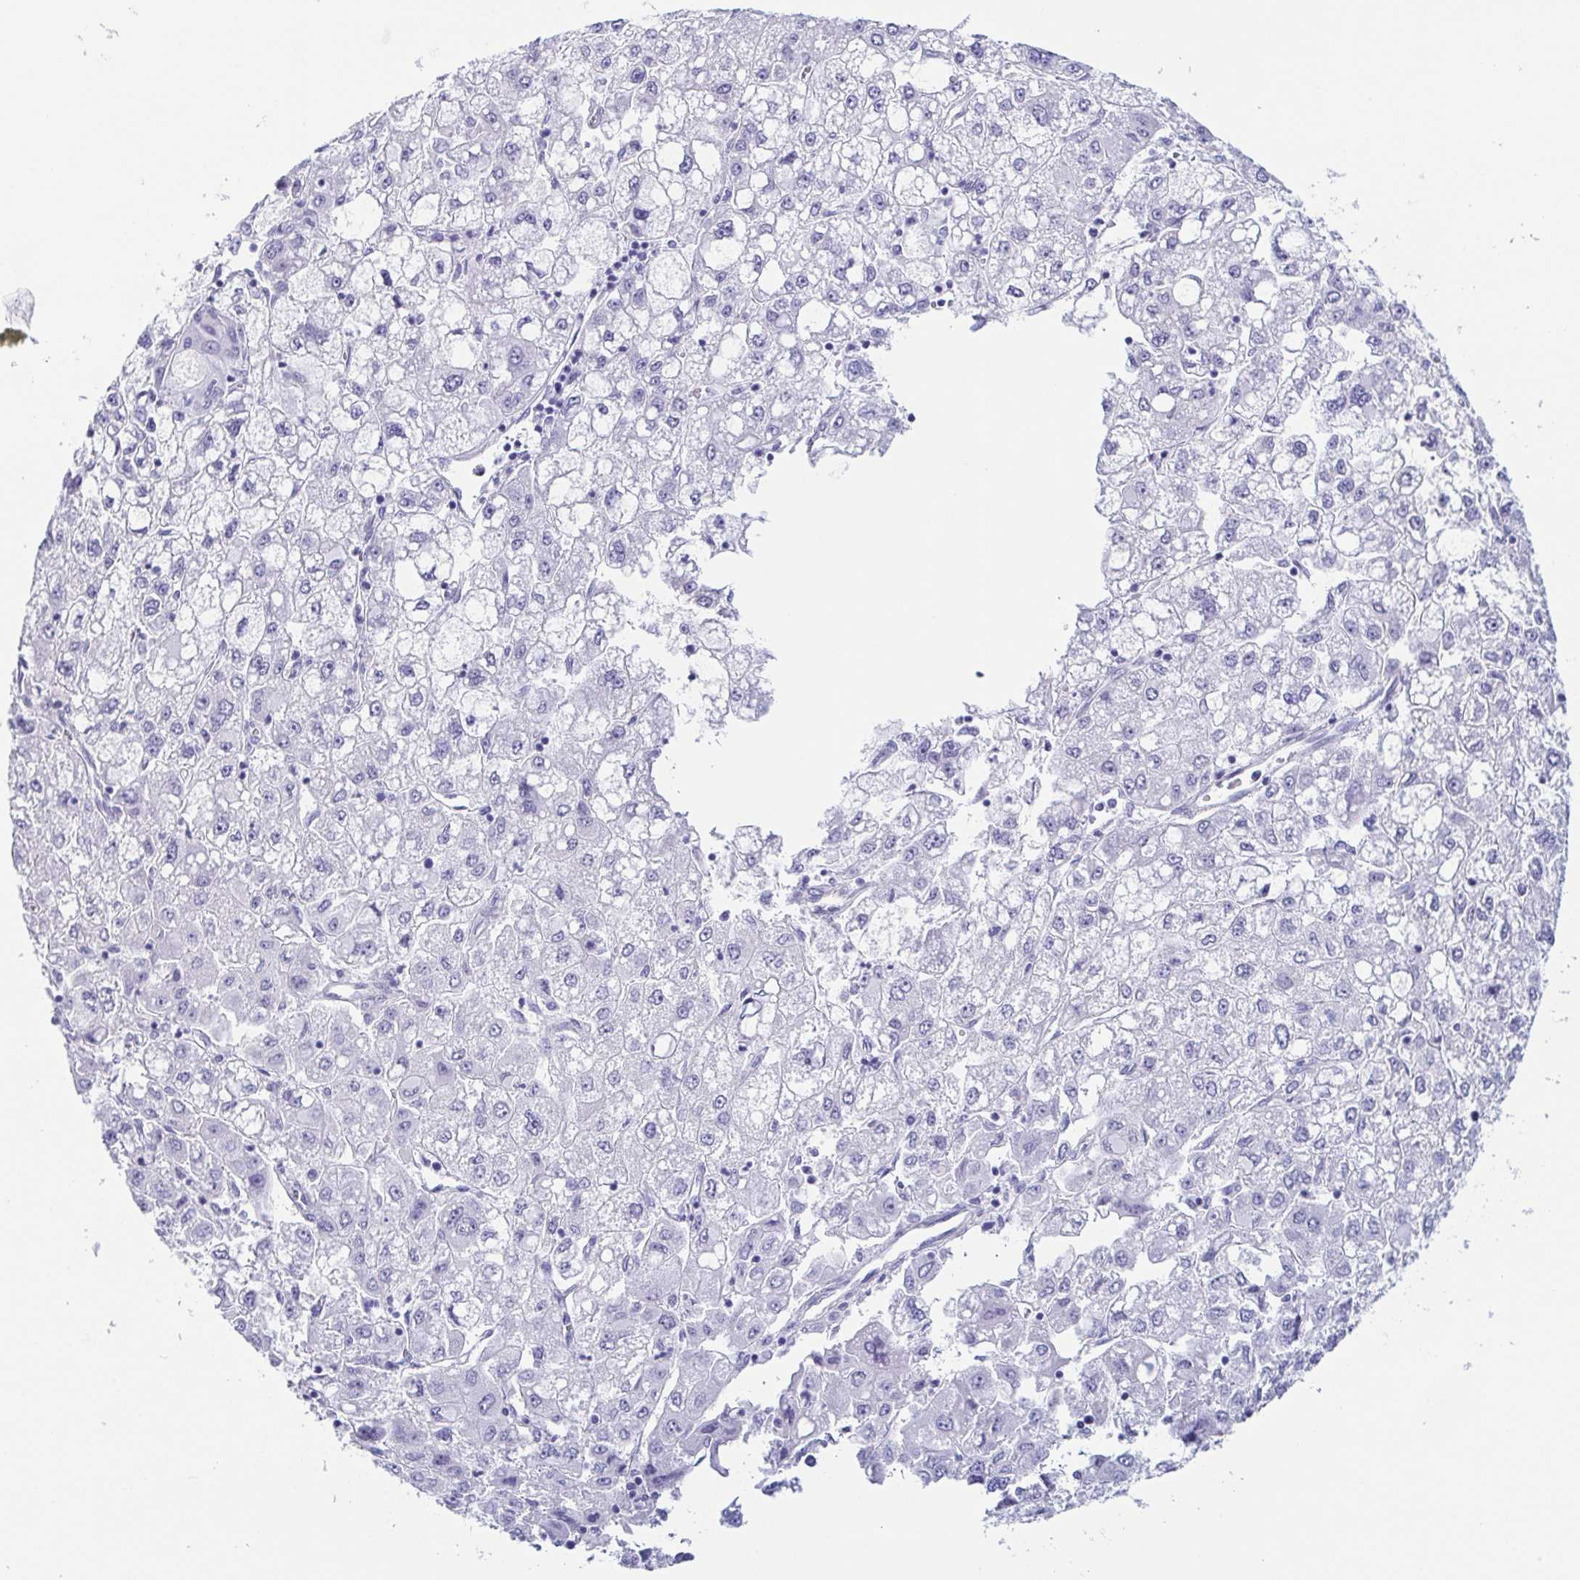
{"staining": {"intensity": "negative", "quantity": "none", "location": "none"}, "tissue": "liver cancer", "cell_type": "Tumor cells", "image_type": "cancer", "snomed": [{"axis": "morphology", "description": "Carcinoma, Hepatocellular, NOS"}, {"axis": "topography", "description": "Liver"}], "caption": "Immunohistochemistry (IHC) of human hepatocellular carcinoma (liver) shows no positivity in tumor cells.", "gene": "PRR4", "patient": {"sex": "male", "age": 40}}